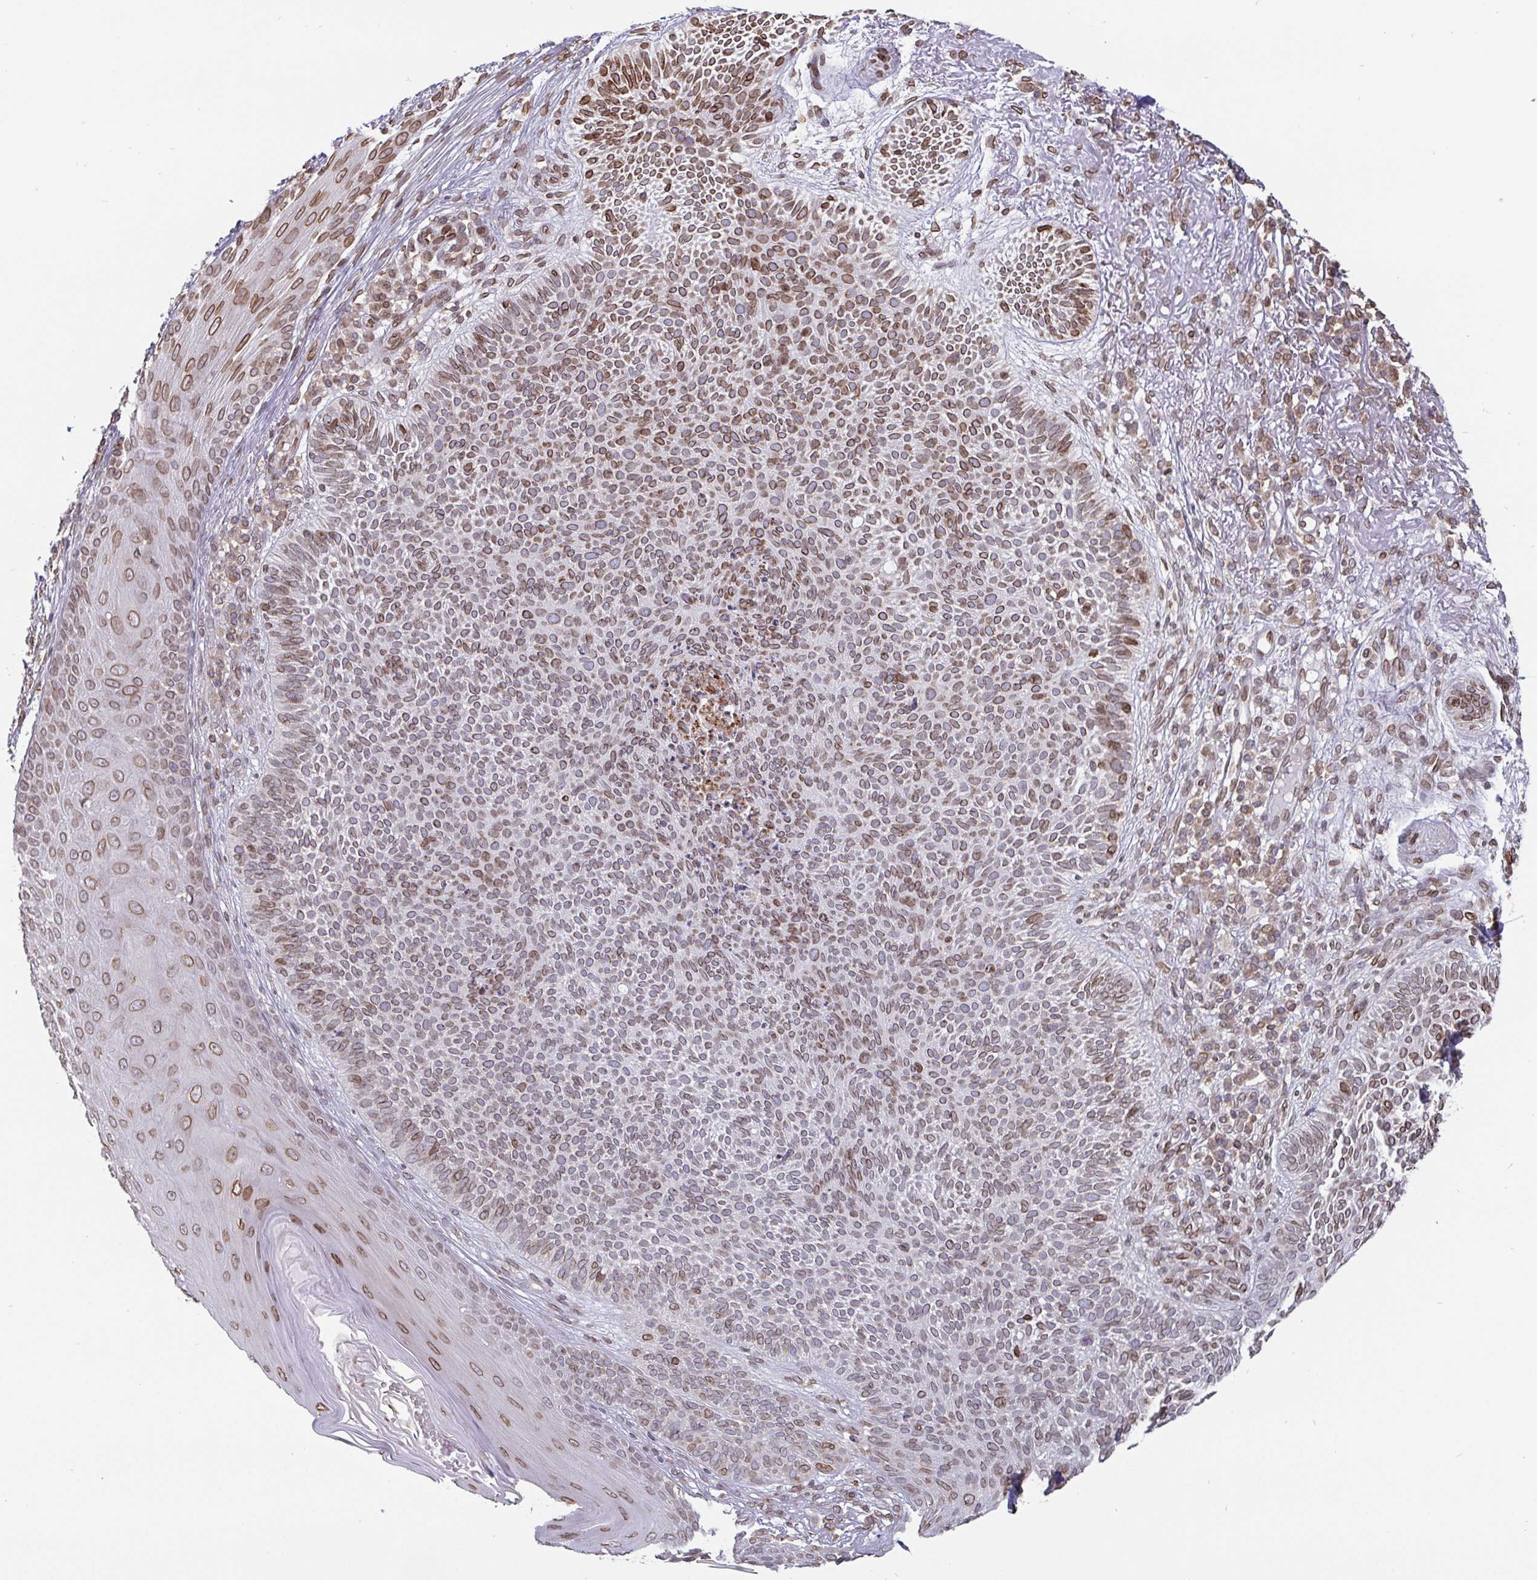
{"staining": {"intensity": "moderate", "quantity": ">75%", "location": "cytoplasmic/membranous,nuclear"}, "tissue": "skin cancer", "cell_type": "Tumor cells", "image_type": "cancer", "snomed": [{"axis": "morphology", "description": "Basal cell carcinoma"}, {"axis": "topography", "description": "Skin"}, {"axis": "topography", "description": "Skin of face"}], "caption": "Basal cell carcinoma (skin) stained for a protein reveals moderate cytoplasmic/membranous and nuclear positivity in tumor cells.", "gene": "EMD", "patient": {"sex": "female", "age": 82}}